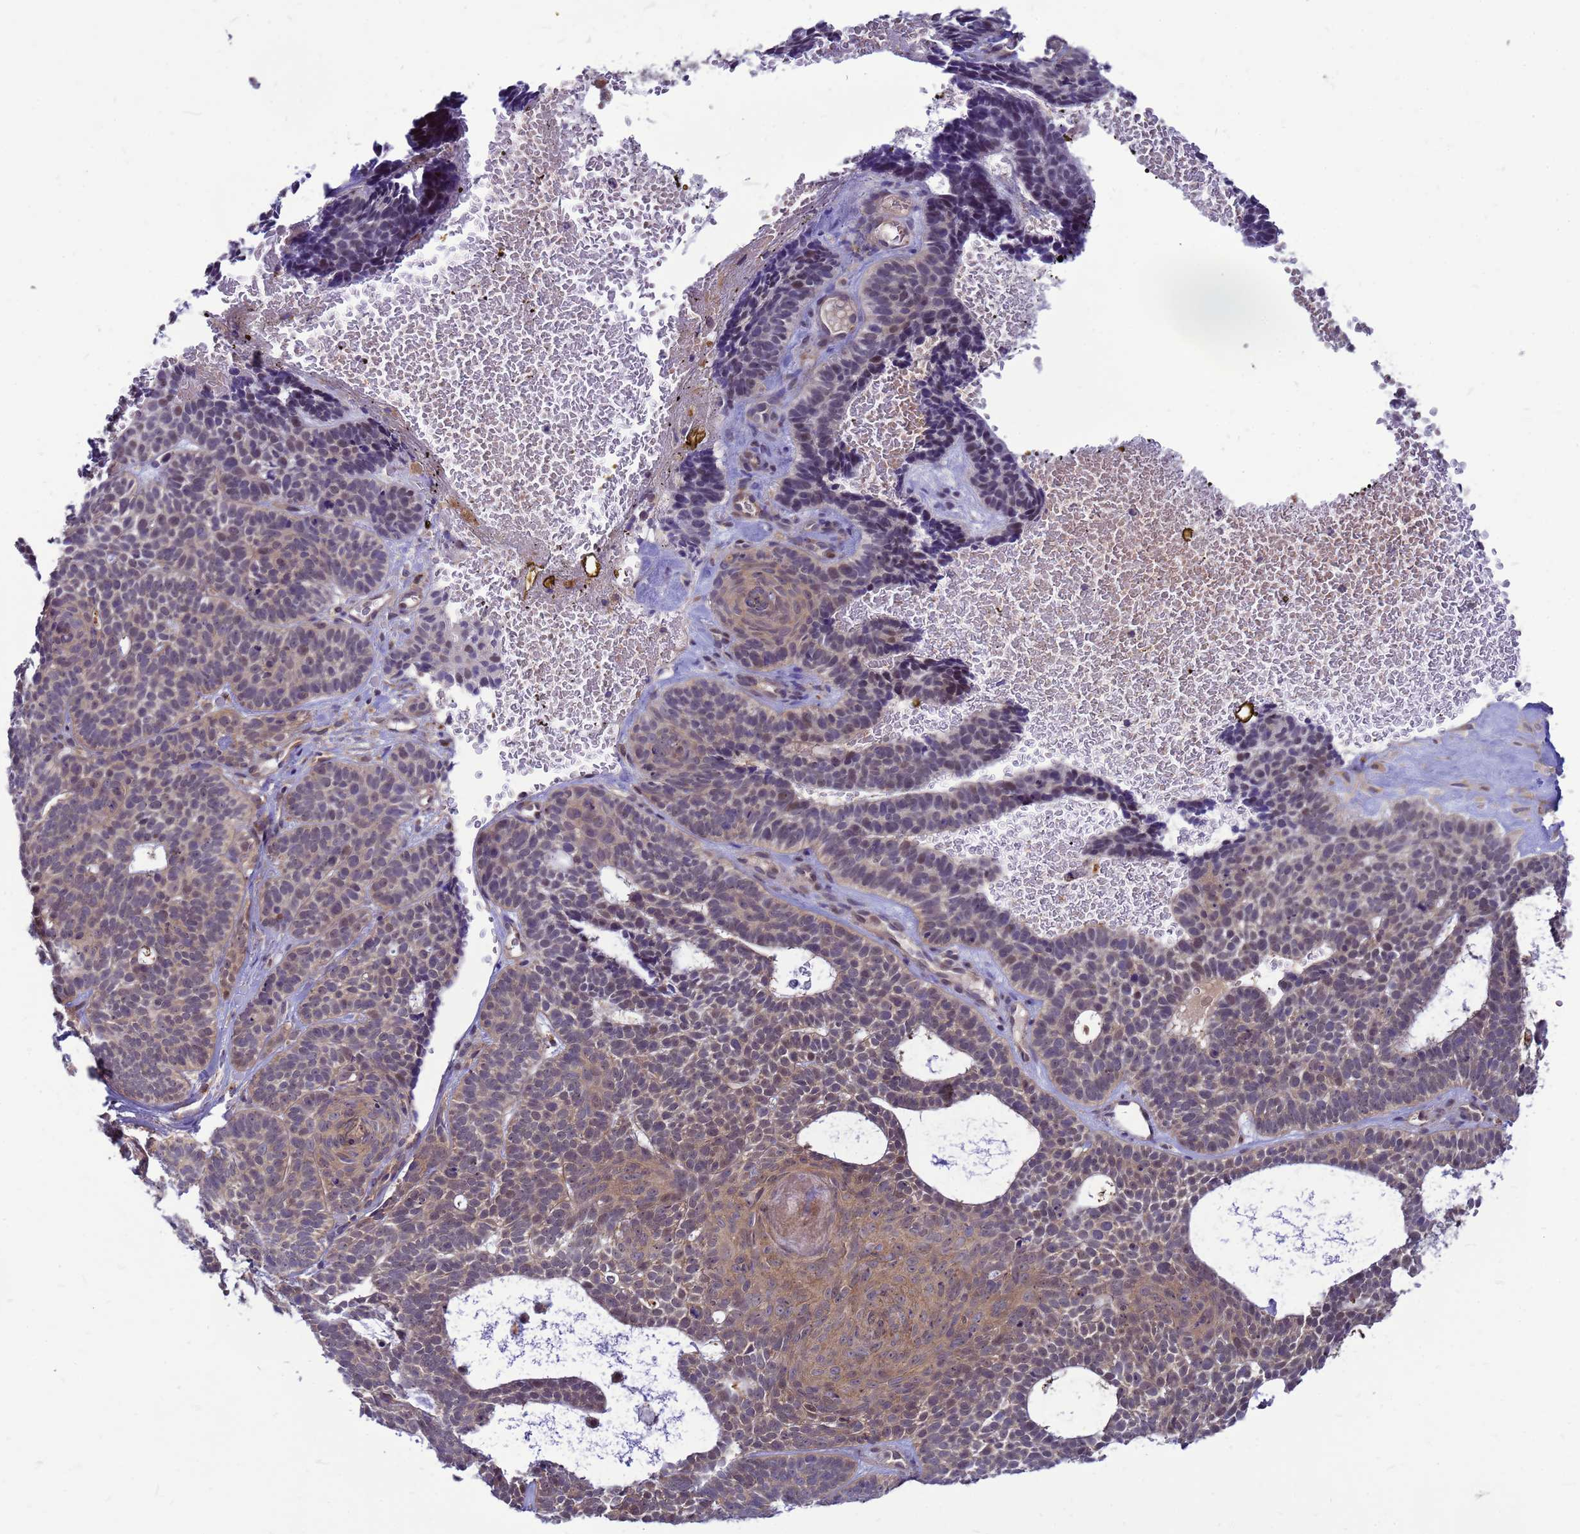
{"staining": {"intensity": "moderate", "quantity": ">75%", "location": "cytoplasmic/membranous"}, "tissue": "skin cancer", "cell_type": "Tumor cells", "image_type": "cancer", "snomed": [{"axis": "morphology", "description": "Basal cell carcinoma"}, {"axis": "topography", "description": "Skin"}], "caption": "Immunohistochemical staining of basal cell carcinoma (skin) displays medium levels of moderate cytoplasmic/membranous protein expression in approximately >75% of tumor cells. (DAB (3,3'-diaminobenzidine) IHC with brightfield microscopy, high magnification).", "gene": "ENOPH1", "patient": {"sex": "male", "age": 85}}